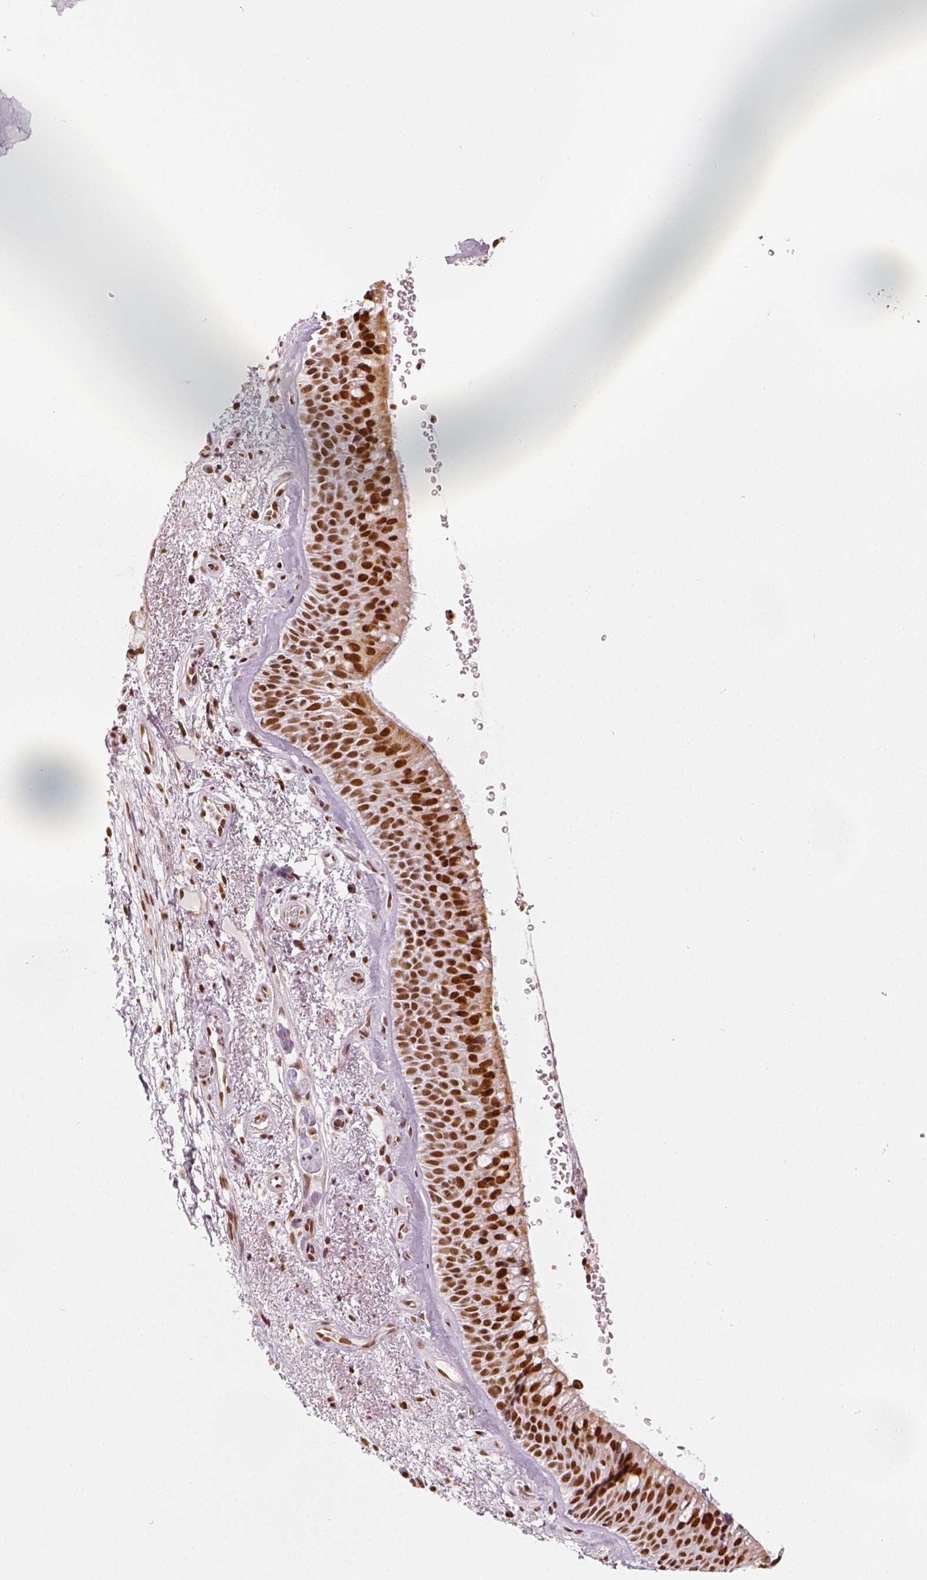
{"staining": {"intensity": "strong", "quantity": ">75%", "location": "nuclear"}, "tissue": "bronchus", "cell_type": "Respiratory epithelial cells", "image_type": "normal", "snomed": [{"axis": "morphology", "description": "Normal tissue, NOS"}, {"axis": "topography", "description": "Bronchus"}], "caption": "Immunohistochemistry (IHC) (DAB (3,3'-diaminobenzidine)) staining of normal human bronchus displays strong nuclear protein positivity in approximately >75% of respiratory epithelial cells.", "gene": "KDM5B", "patient": {"sex": "male", "age": 48}}